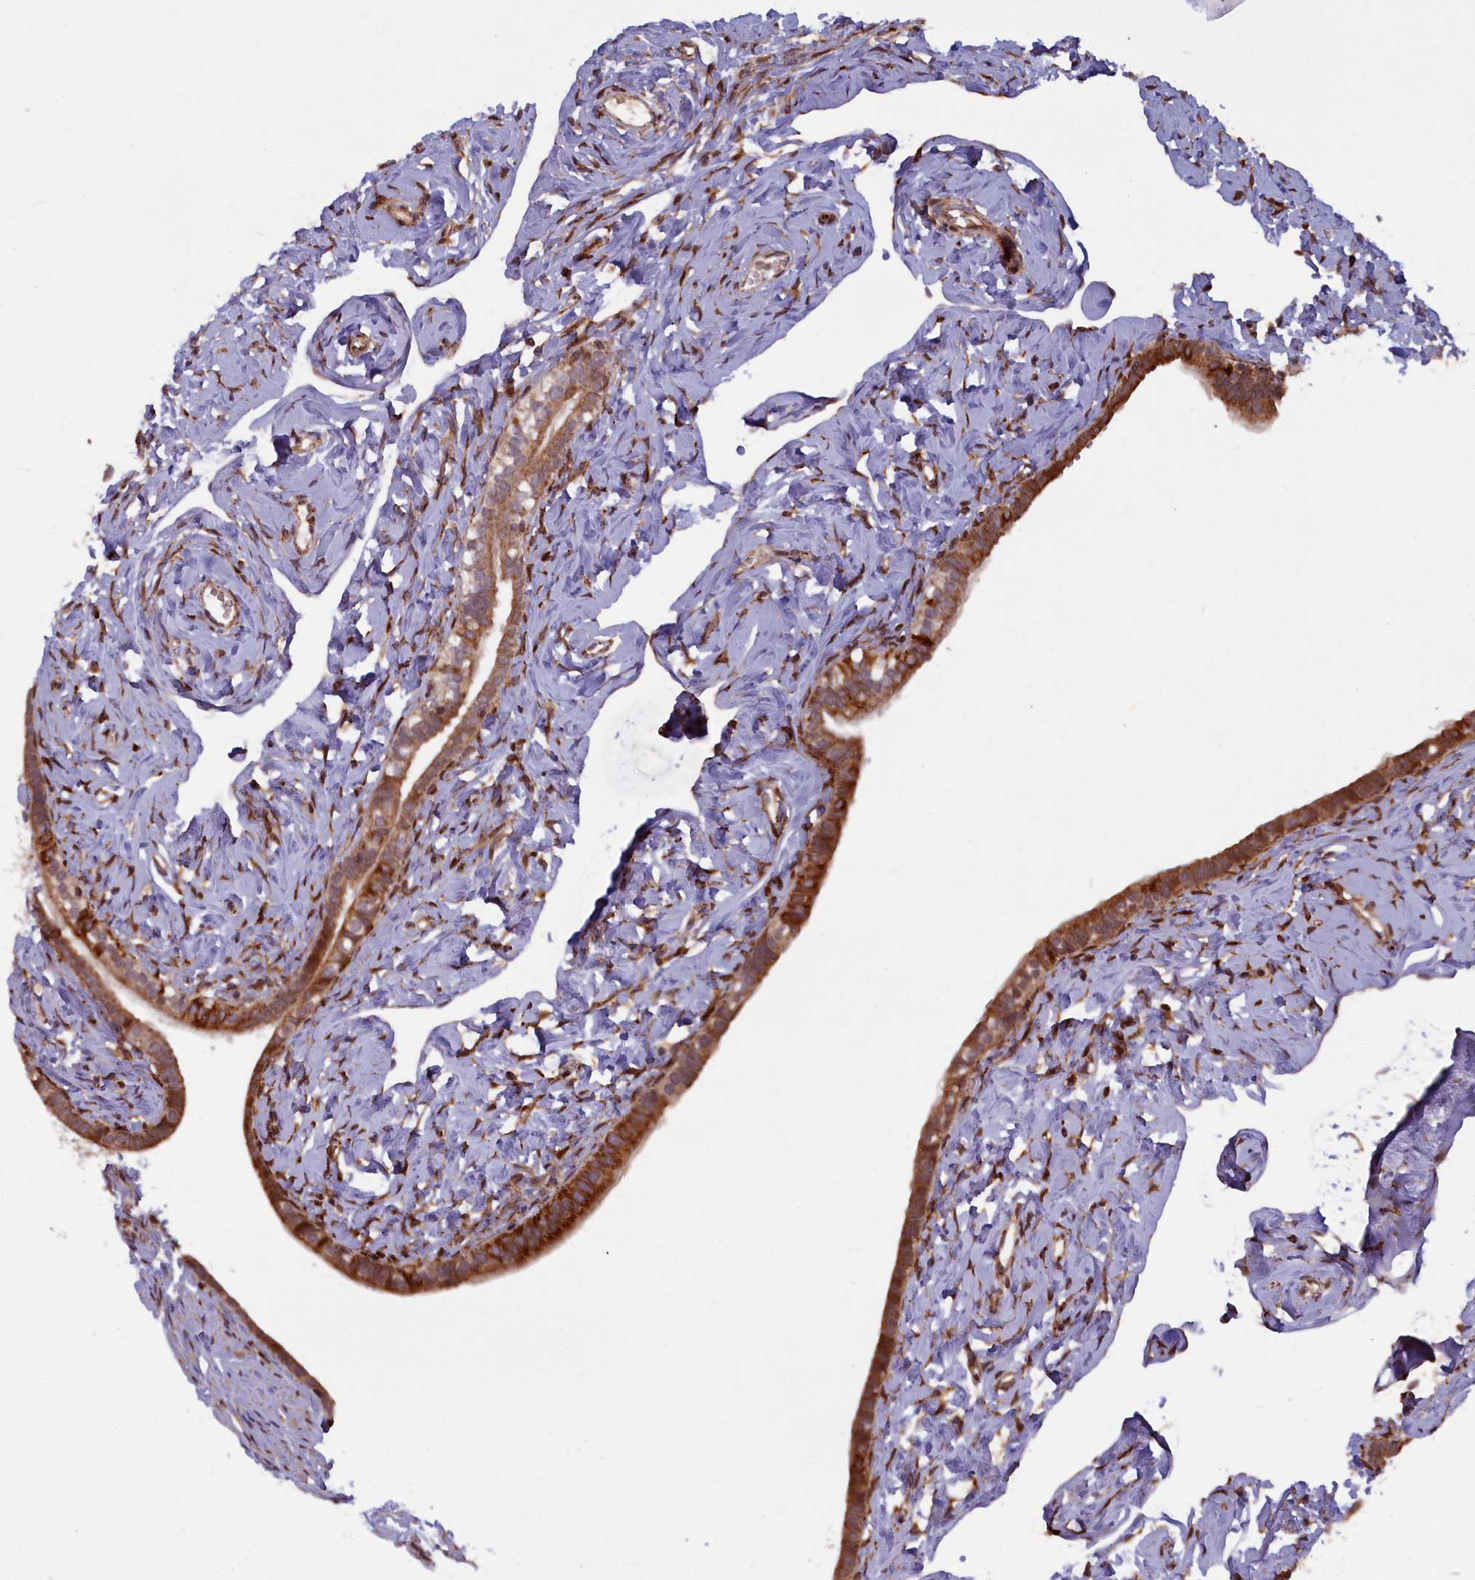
{"staining": {"intensity": "strong", "quantity": ">75%", "location": "cytoplasmic/membranous"}, "tissue": "fallopian tube", "cell_type": "Glandular cells", "image_type": "normal", "snomed": [{"axis": "morphology", "description": "Normal tissue, NOS"}, {"axis": "topography", "description": "Fallopian tube"}], "caption": "Benign fallopian tube exhibits strong cytoplasmic/membranous staining in approximately >75% of glandular cells, visualized by immunohistochemistry.", "gene": "PLA2G10", "patient": {"sex": "female", "age": 66}}